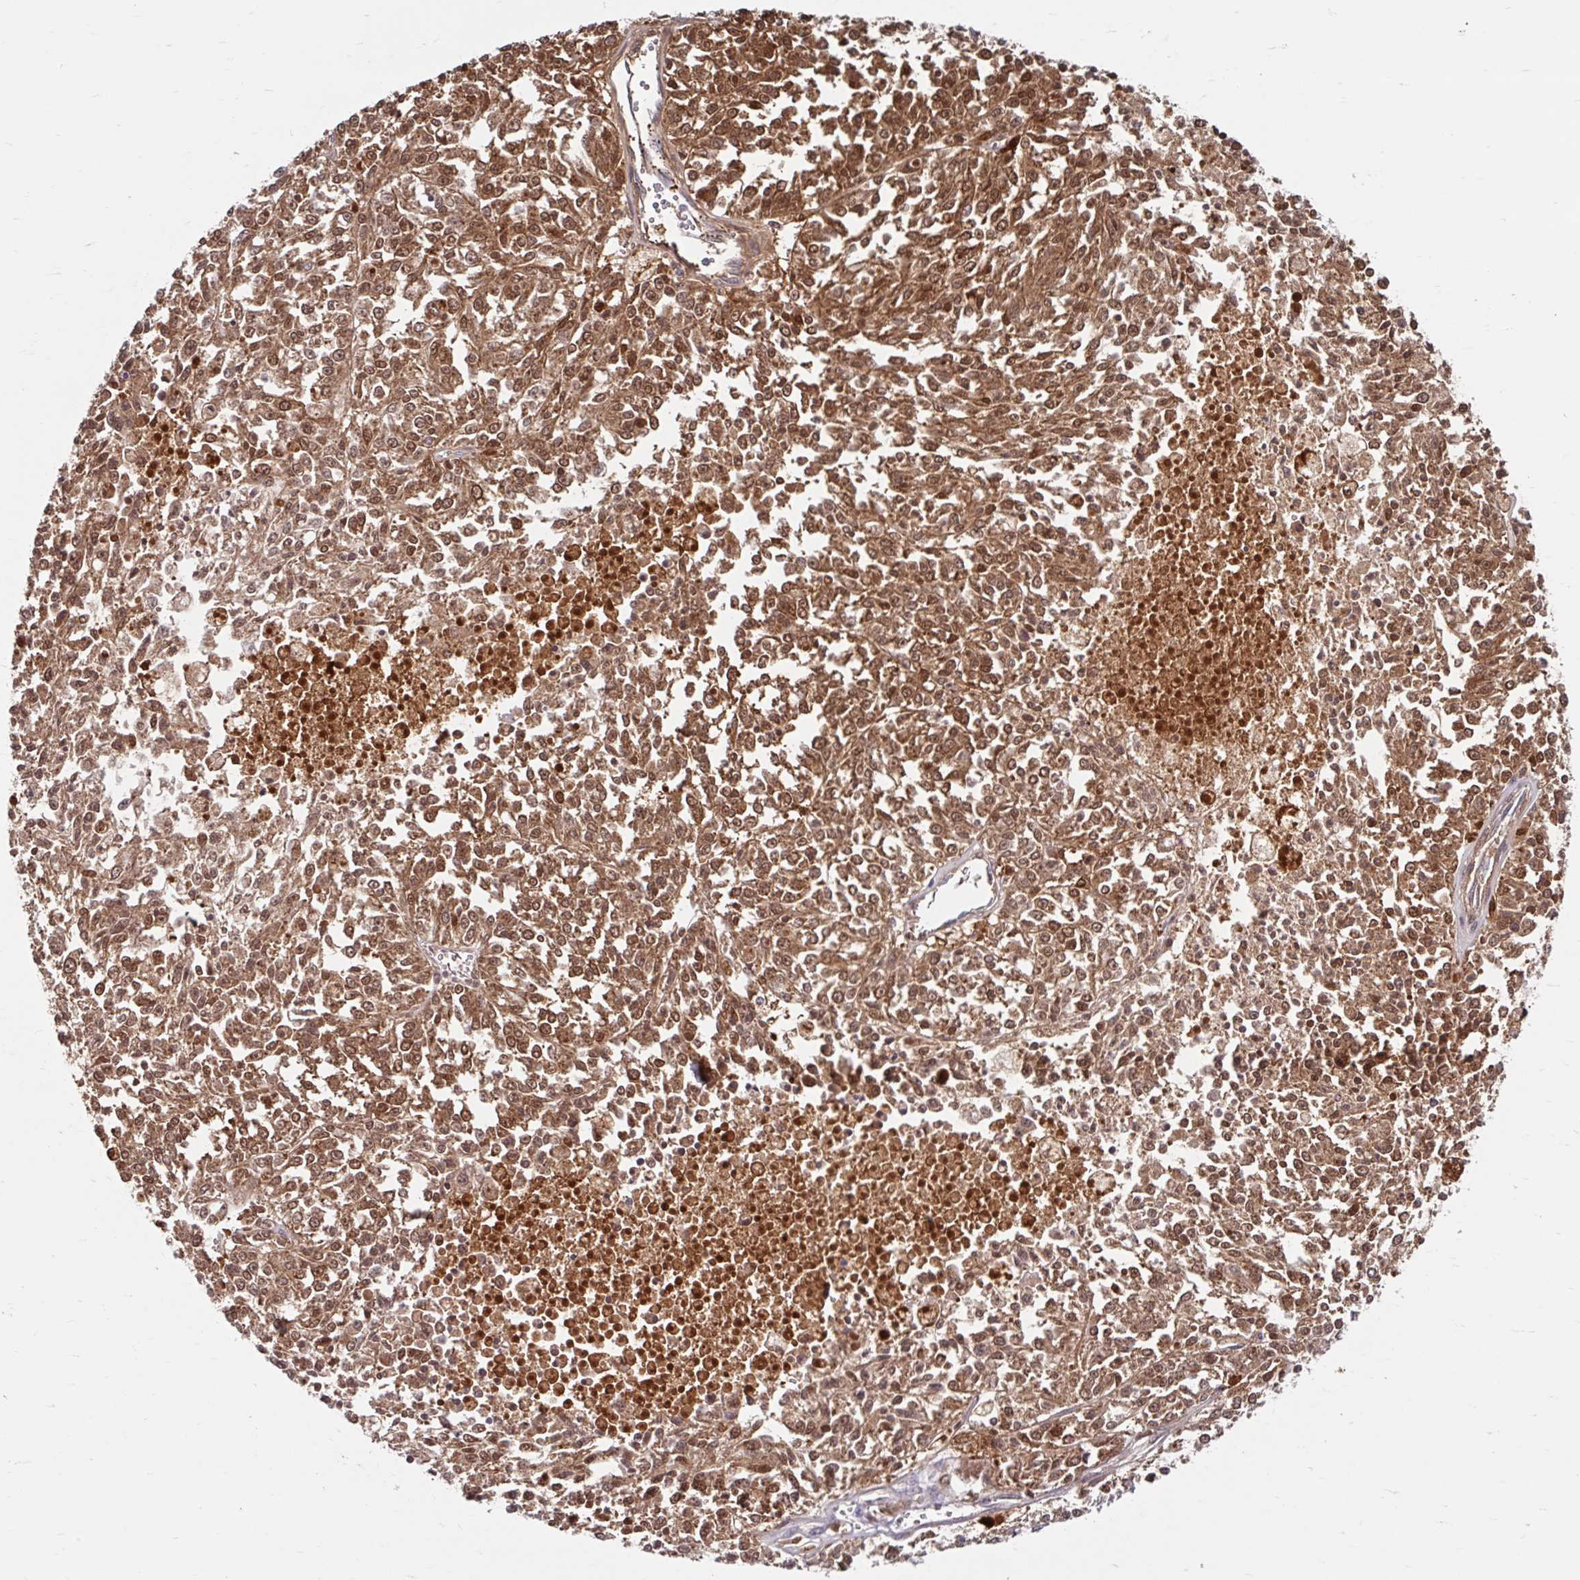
{"staining": {"intensity": "moderate", "quantity": ">75%", "location": "cytoplasmic/membranous,nuclear"}, "tissue": "melanoma", "cell_type": "Tumor cells", "image_type": "cancer", "snomed": [{"axis": "morphology", "description": "Malignant melanoma, NOS"}, {"axis": "topography", "description": "Skin"}], "caption": "Malignant melanoma tissue displays moderate cytoplasmic/membranous and nuclear expression in approximately >75% of tumor cells, visualized by immunohistochemistry.", "gene": "BLVRA", "patient": {"sex": "female", "age": 64}}